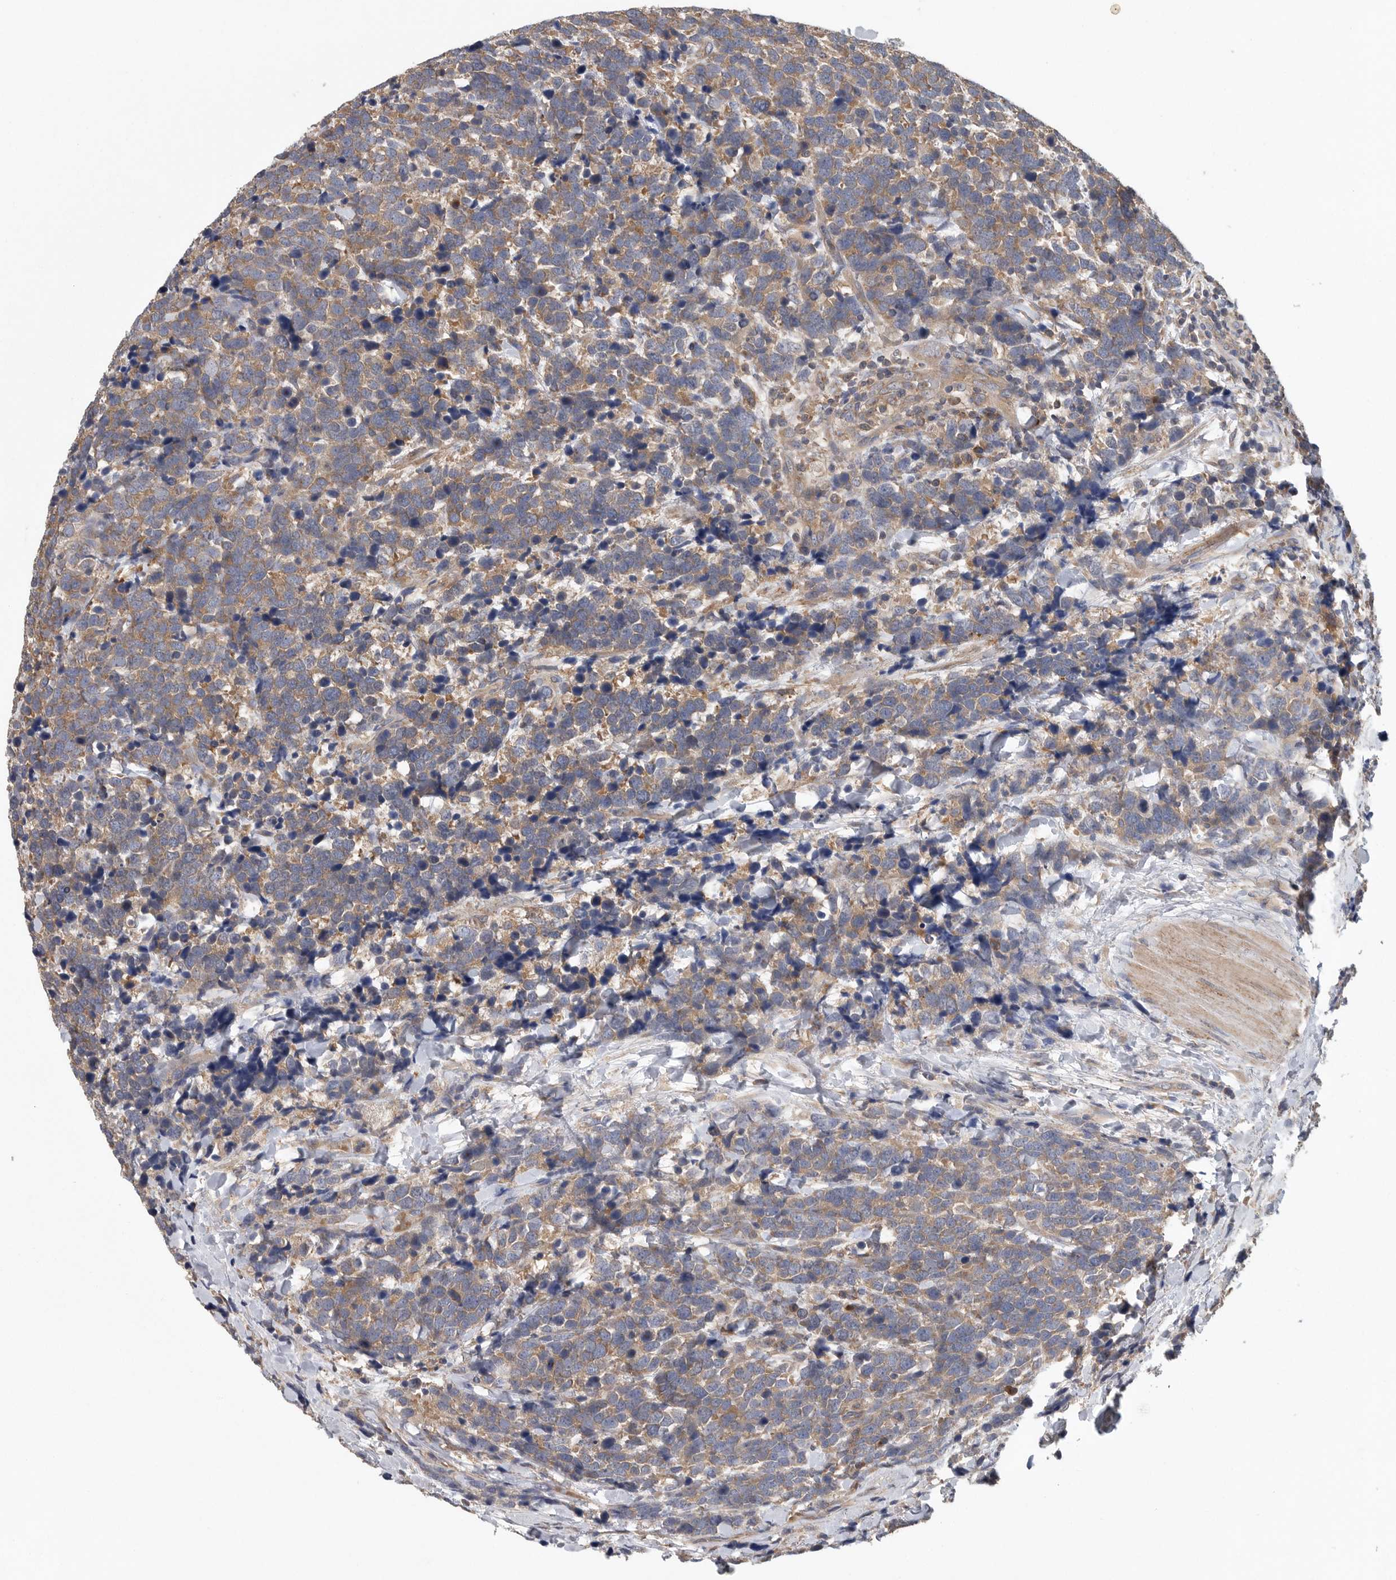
{"staining": {"intensity": "moderate", "quantity": ">75%", "location": "cytoplasmic/membranous"}, "tissue": "urothelial cancer", "cell_type": "Tumor cells", "image_type": "cancer", "snomed": [{"axis": "morphology", "description": "Urothelial carcinoma, High grade"}, {"axis": "topography", "description": "Urinary bladder"}], "caption": "There is medium levels of moderate cytoplasmic/membranous positivity in tumor cells of high-grade urothelial carcinoma, as demonstrated by immunohistochemical staining (brown color).", "gene": "OXR1", "patient": {"sex": "female", "age": 82}}